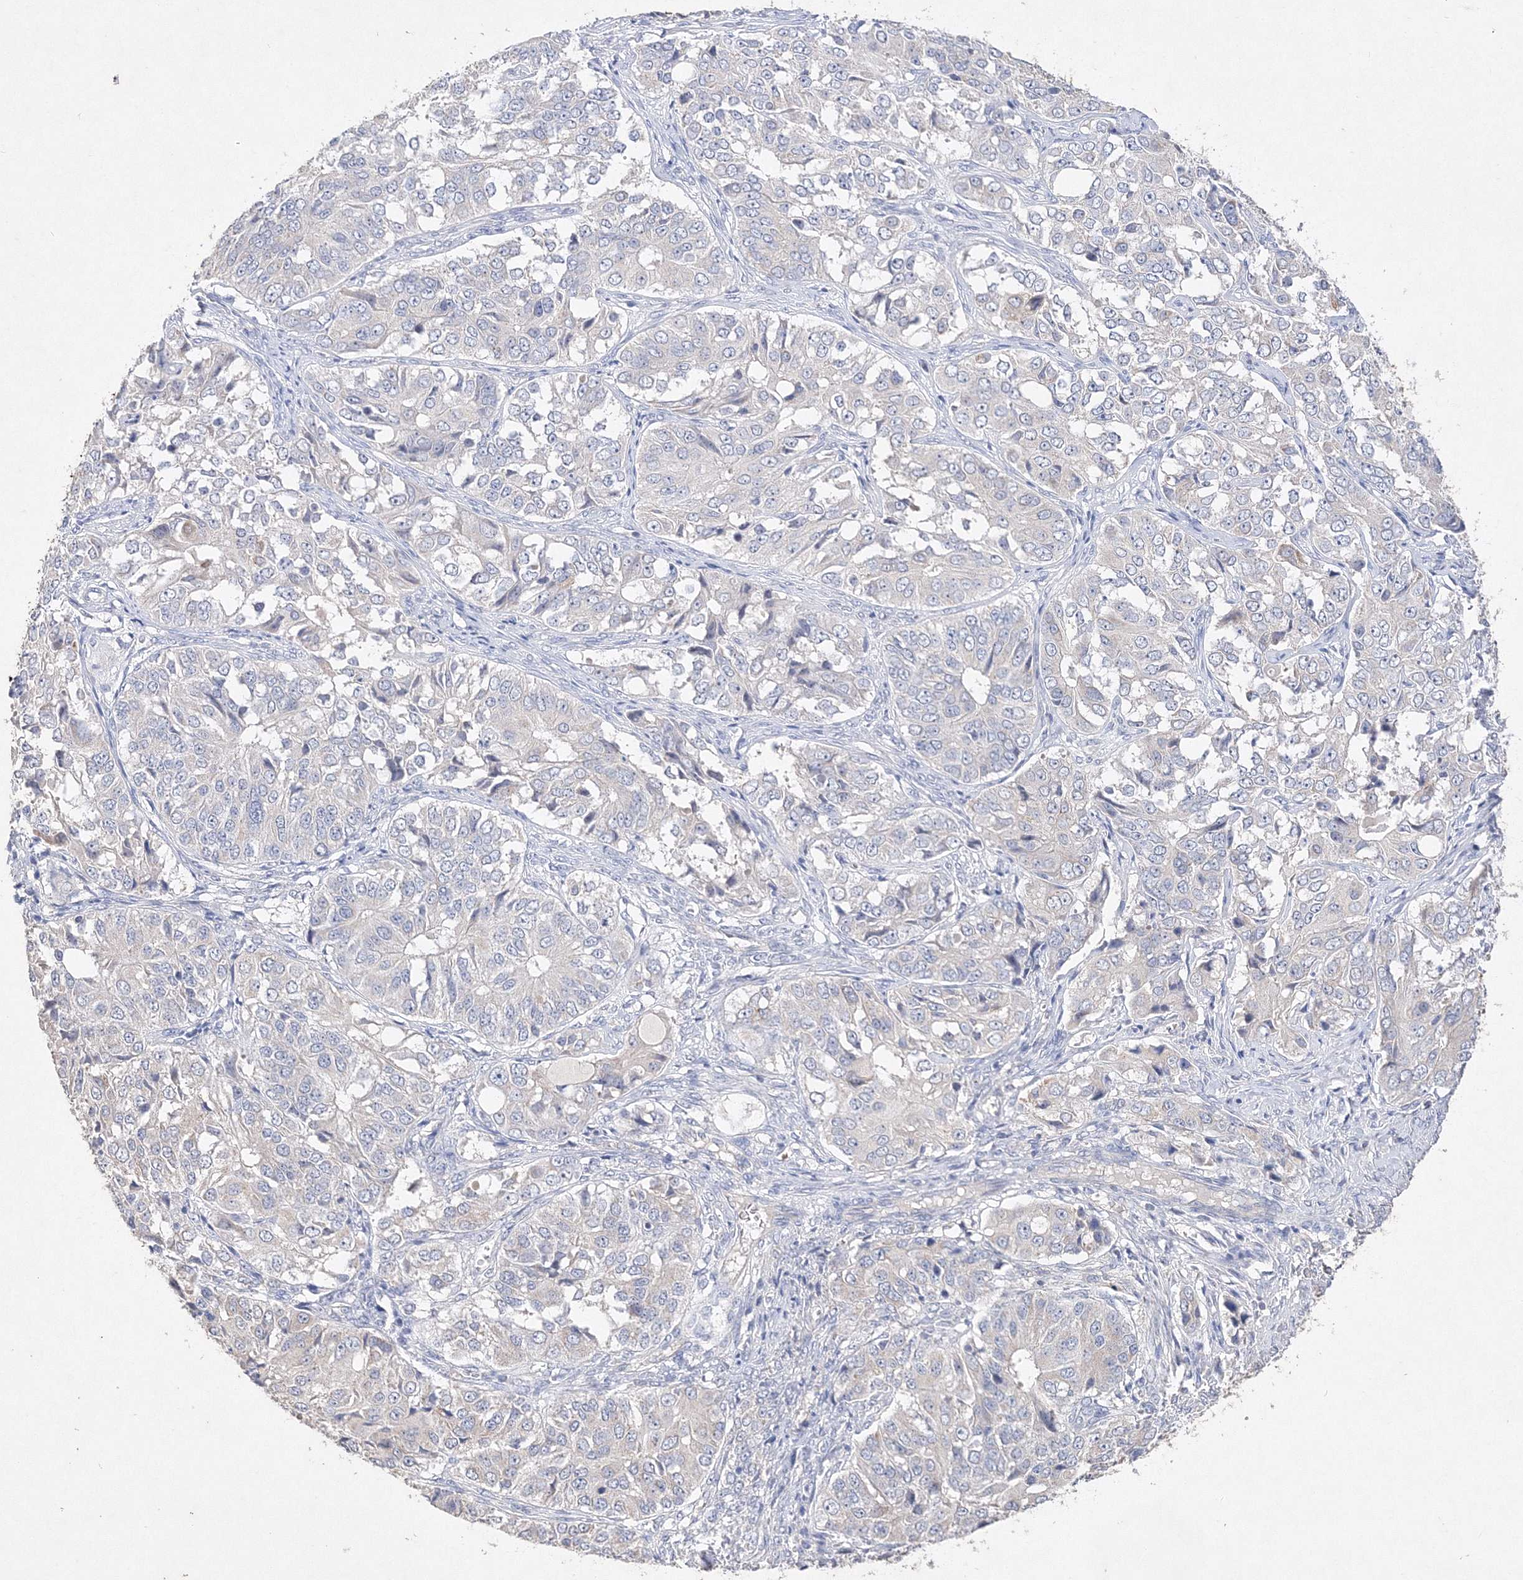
{"staining": {"intensity": "negative", "quantity": "none", "location": "none"}, "tissue": "ovarian cancer", "cell_type": "Tumor cells", "image_type": "cancer", "snomed": [{"axis": "morphology", "description": "Carcinoma, endometroid"}, {"axis": "topography", "description": "Ovary"}], "caption": "High magnification brightfield microscopy of ovarian endometroid carcinoma stained with DAB (3,3'-diaminobenzidine) (brown) and counterstained with hematoxylin (blue): tumor cells show no significant expression.", "gene": "GLS", "patient": {"sex": "female", "age": 51}}